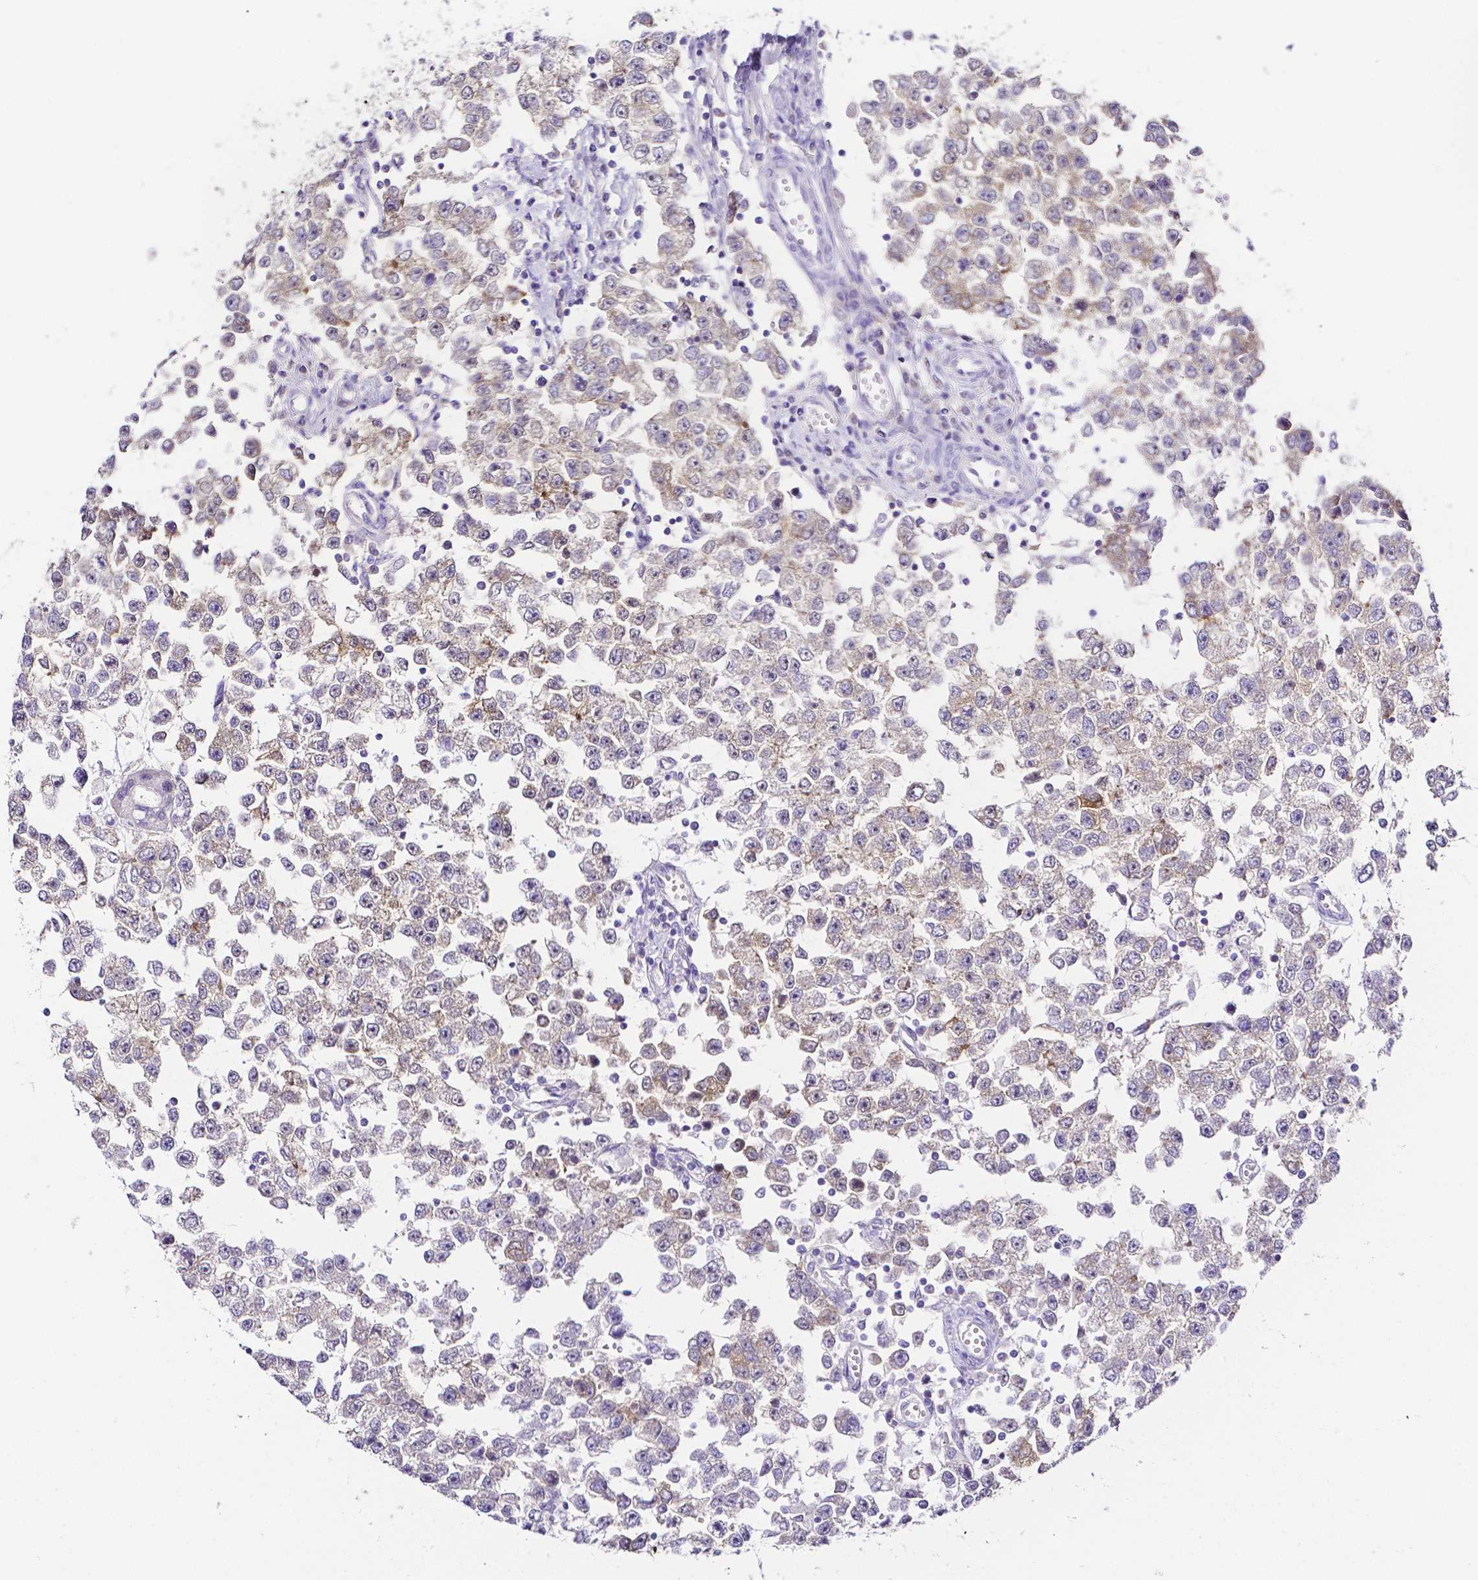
{"staining": {"intensity": "weak", "quantity": "25%-75%", "location": "cytoplasmic/membranous"}, "tissue": "testis cancer", "cell_type": "Tumor cells", "image_type": "cancer", "snomed": [{"axis": "morphology", "description": "Seminoma, NOS"}, {"axis": "topography", "description": "Testis"}], "caption": "Immunohistochemistry (IHC) photomicrograph of testis cancer (seminoma) stained for a protein (brown), which shows low levels of weak cytoplasmic/membranous expression in about 25%-75% of tumor cells.", "gene": "PKP3", "patient": {"sex": "male", "age": 34}}